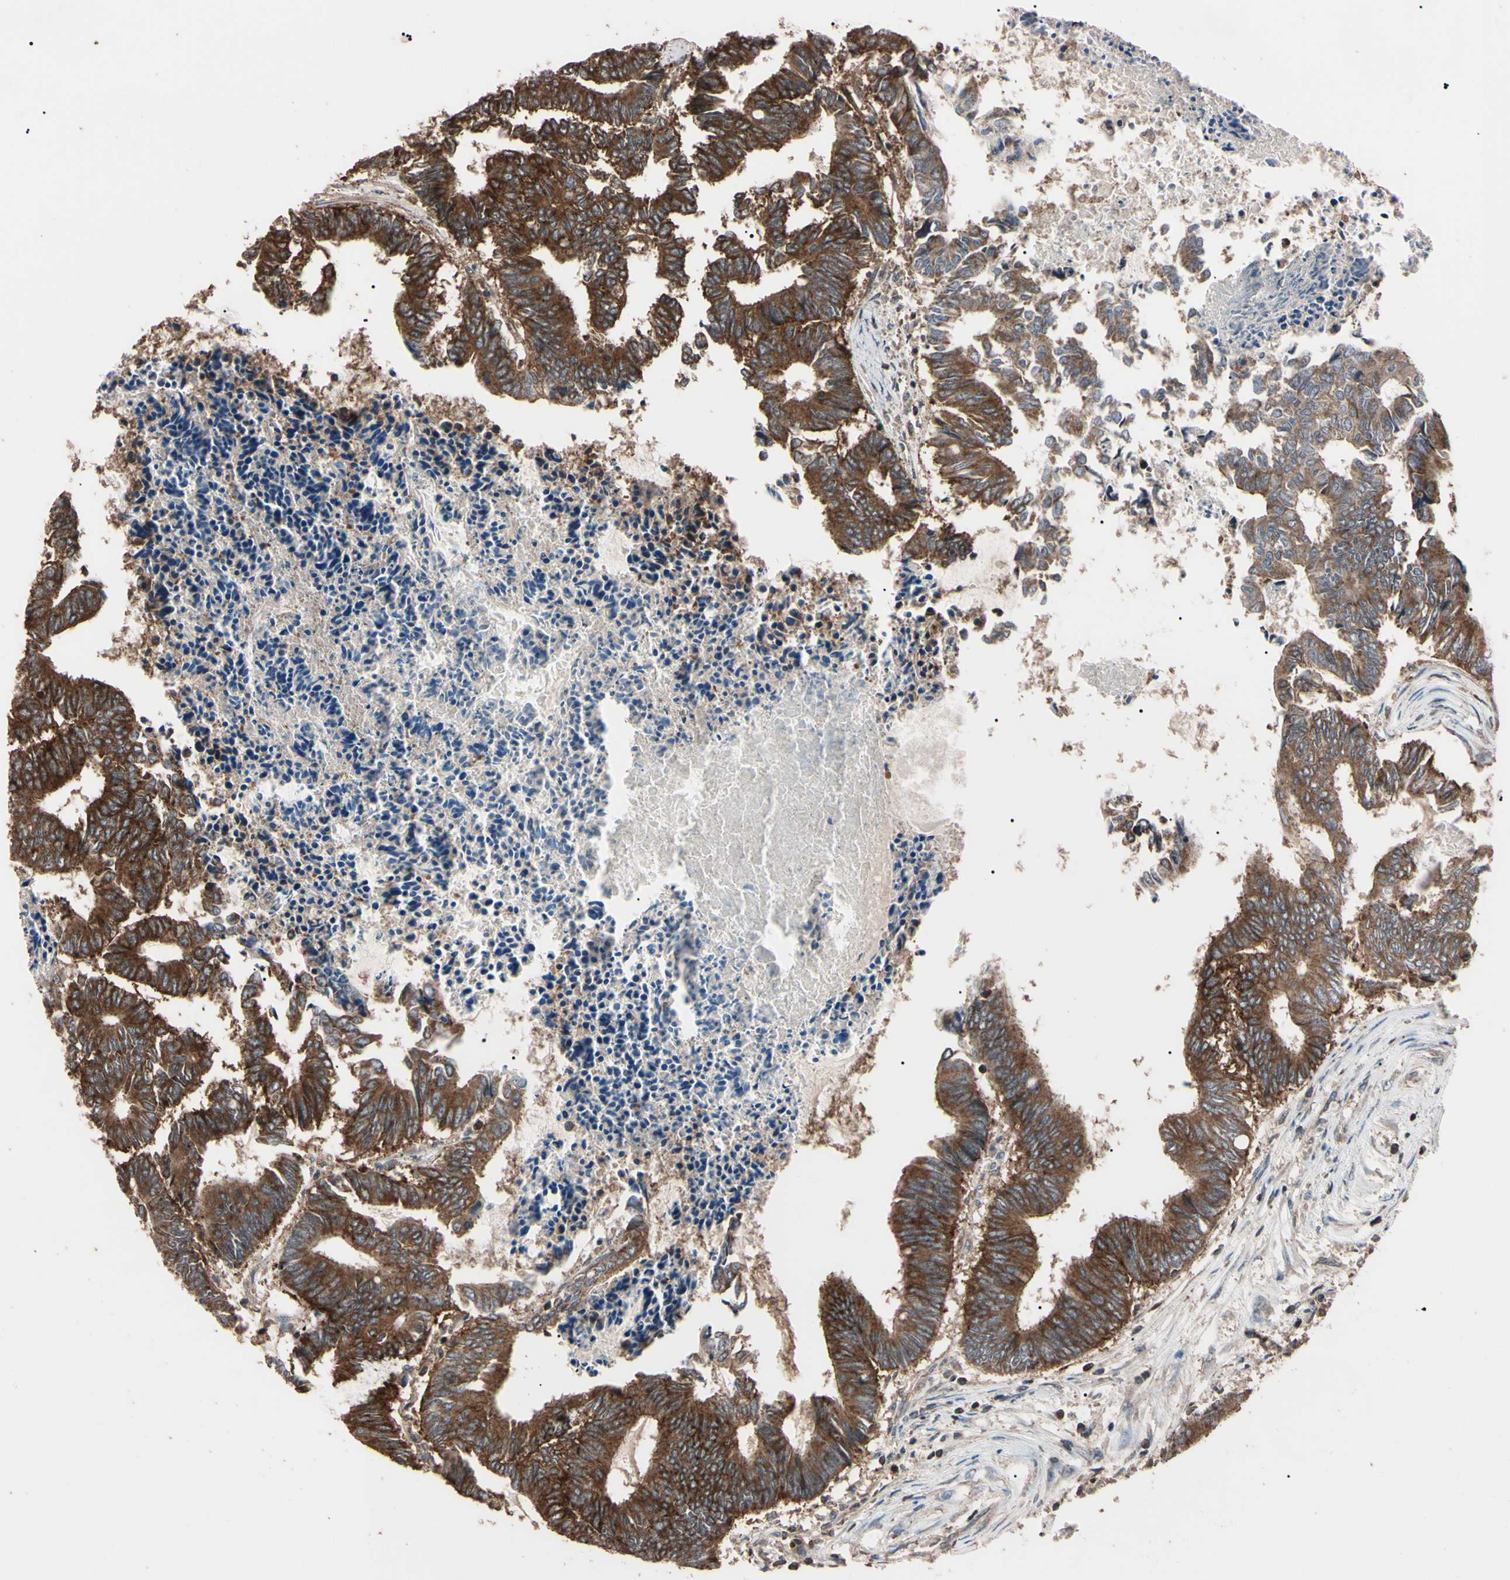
{"staining": {"intensity": "moderate", "quantity": ">75%", "location": "cytoplasmic/membranous"}, "tissue": "colorectal cancer", "cell_type": "Tumor cells", "image_type": "cancer", "snomed": [{"axis": "morphology", "description": "Adenocarcinoma, NOS"}, {"axis": "topography", "description": "Rectum"}], "caption": "Colorectal adenocarcinoma stained with a brown dye demonstrates moderate cytoplasmic/membranous positive staining in about >75% of tumor cells.", "gene": "TNFRSF1A", "patient": {"sex": "male", "age": 63}}